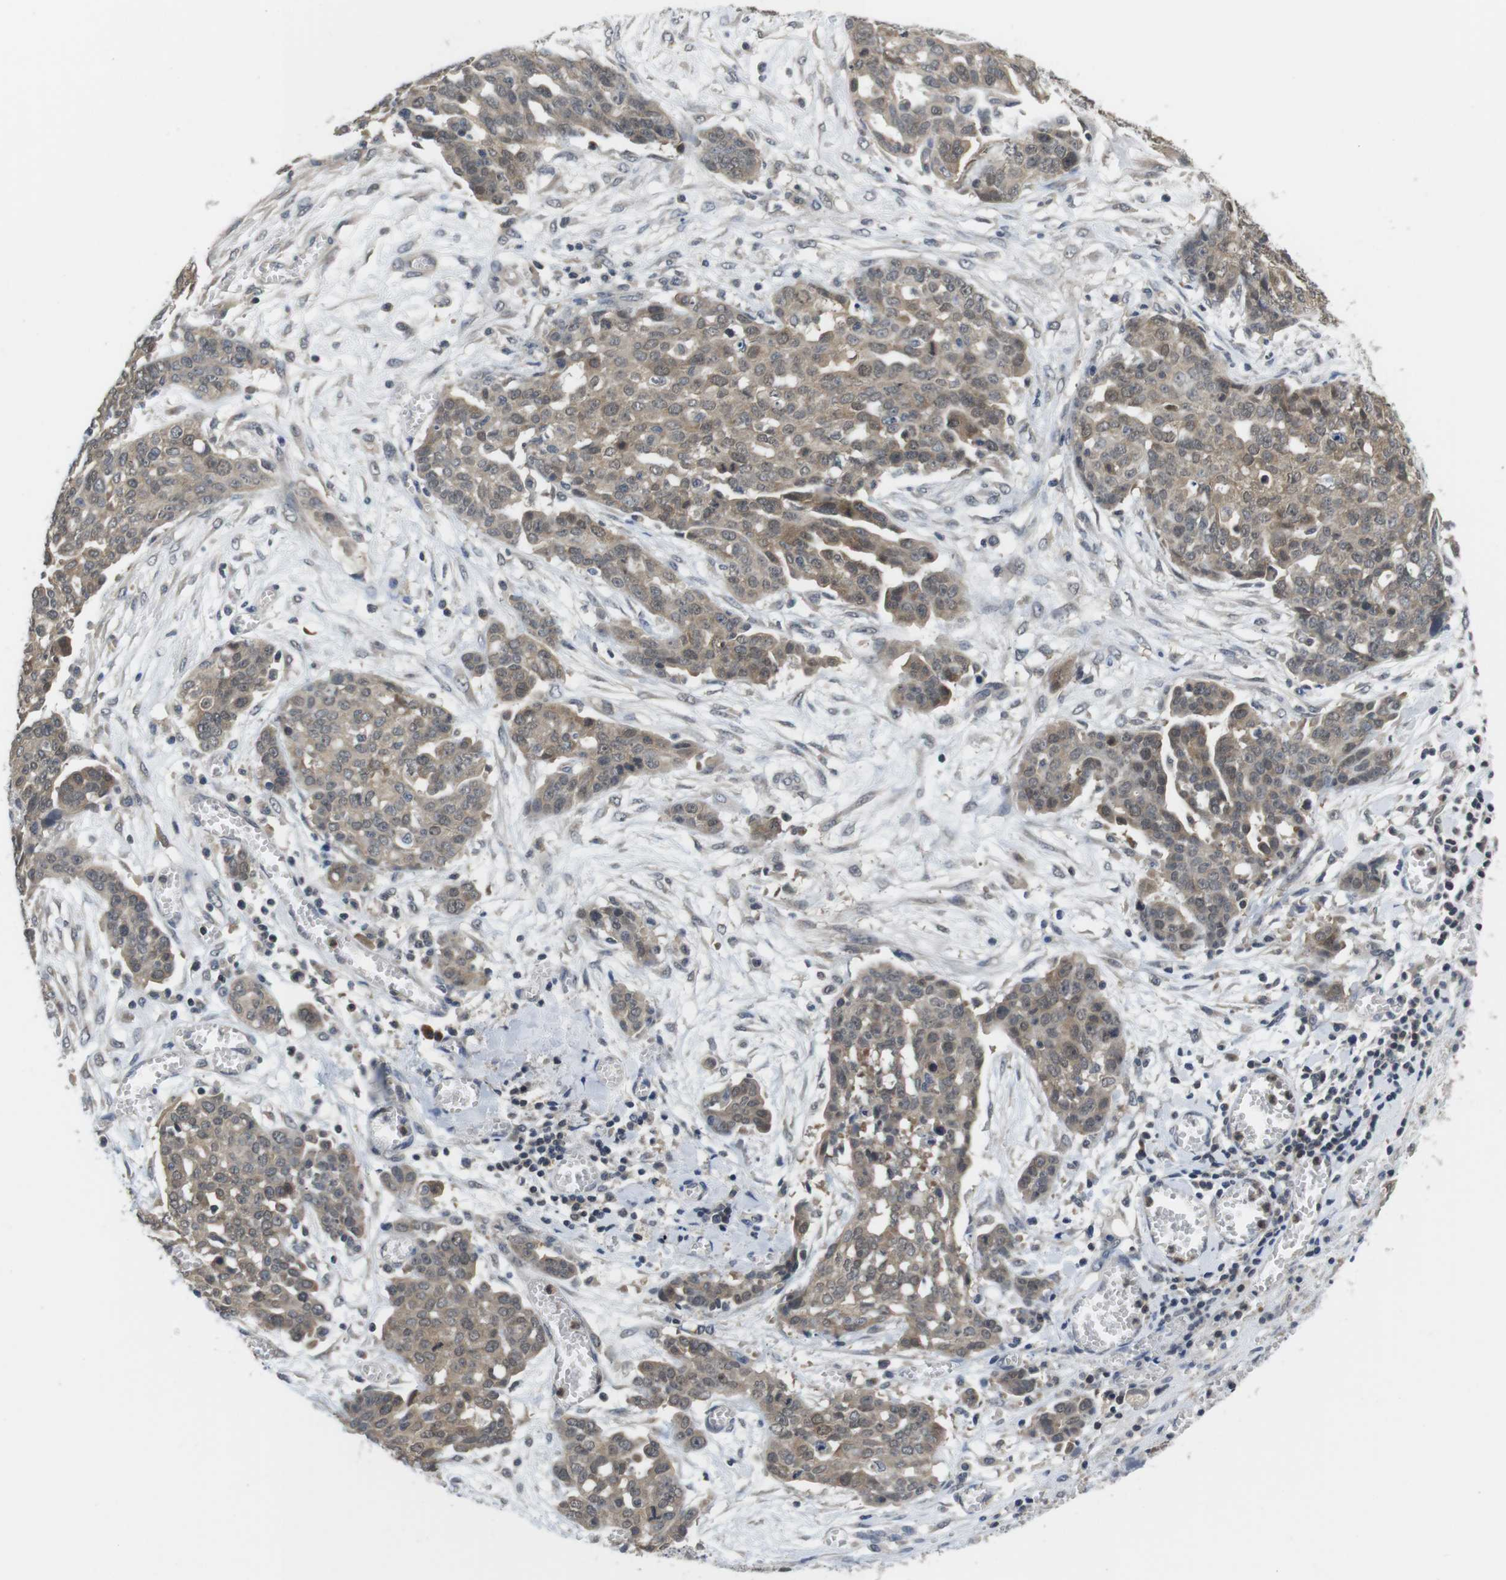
{"staining": {"intensity": "weak", "quantity": ">75%", "location": "cytoplasmic/membranous,nuclear"}, "tissue": "ovarian cancer", "cell_type": "Tumor cells", "image_type": "cancer", "snomed": [{"axis": "morphology", "description": "Cystadenocarcinoma, serous, NOS"}, {"axis": "topography", "description": "Soft tissue"}, {"axis": "topography", "description": "Ovary"}], "caption": "Weak cytoplasmic/membranous and nuclear staining is identified in about >75% of tumor cells in ovarian cancer.", "gene": "FADD", "patient": {"sex": "female", "age": 57}}